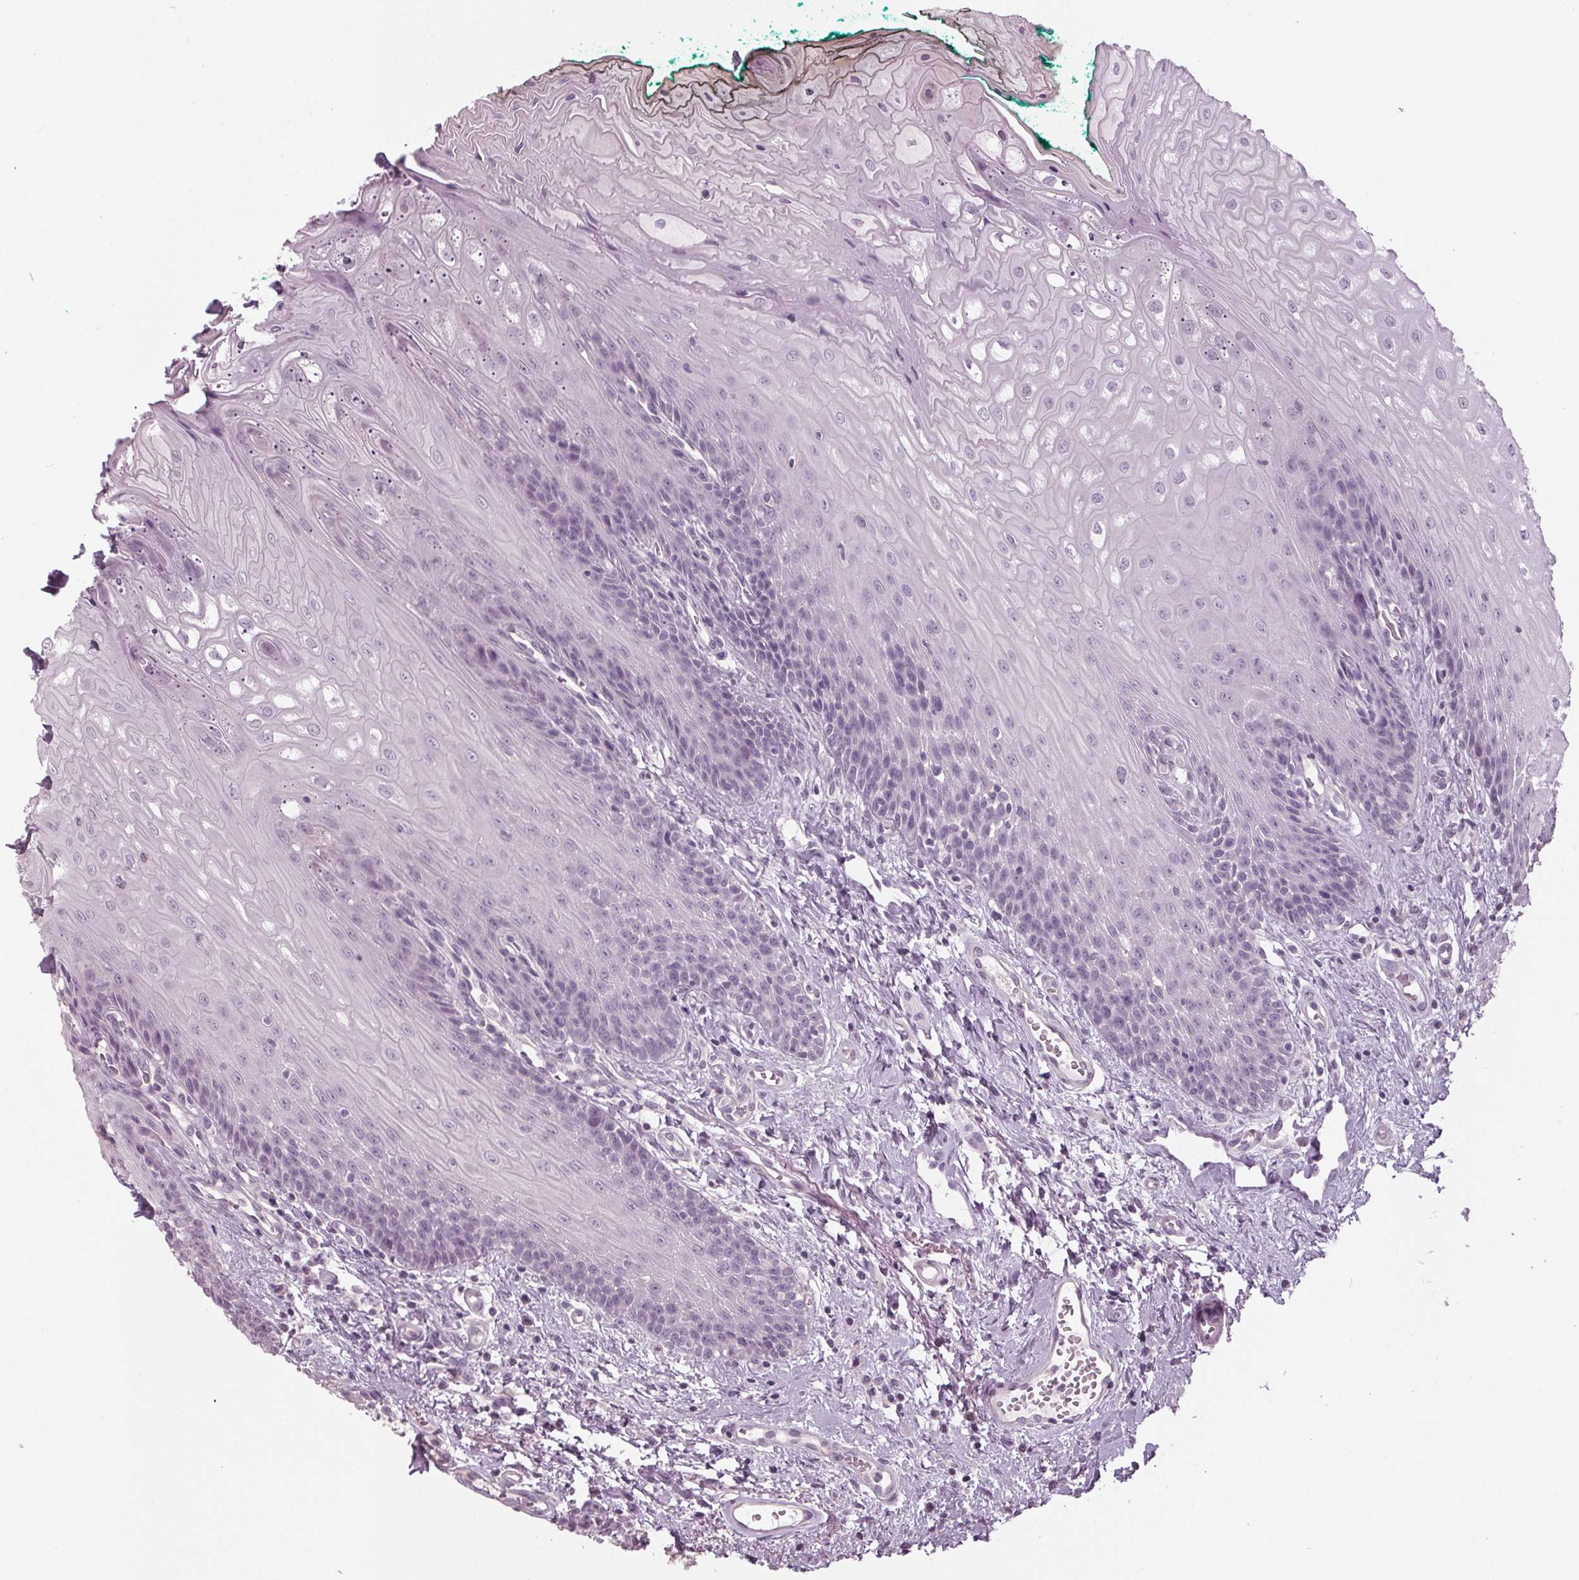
{"staining": {"intensity": "negative", "quantity": "none", "location": "none"}, "tissue": "oral mucosa", "cell_type": "Squamous epithelial cells", "image_type": "normal", "snomed": [{"axis": "morphology", "description": "Normal tissue, NOS"}, {"axis": "topography", "description": "Oral tissue"}], "caption": "Squamous epithelial cells show no significant protein positivity in benign oral mucosa. The staining is performed using DAB (3,3'-diaminobenzidine) brown chromogen with nuclei counter-stained in using hematoxylin.", "gene": "TNNC2", "patient": {"sex": "female", "age": 68}}